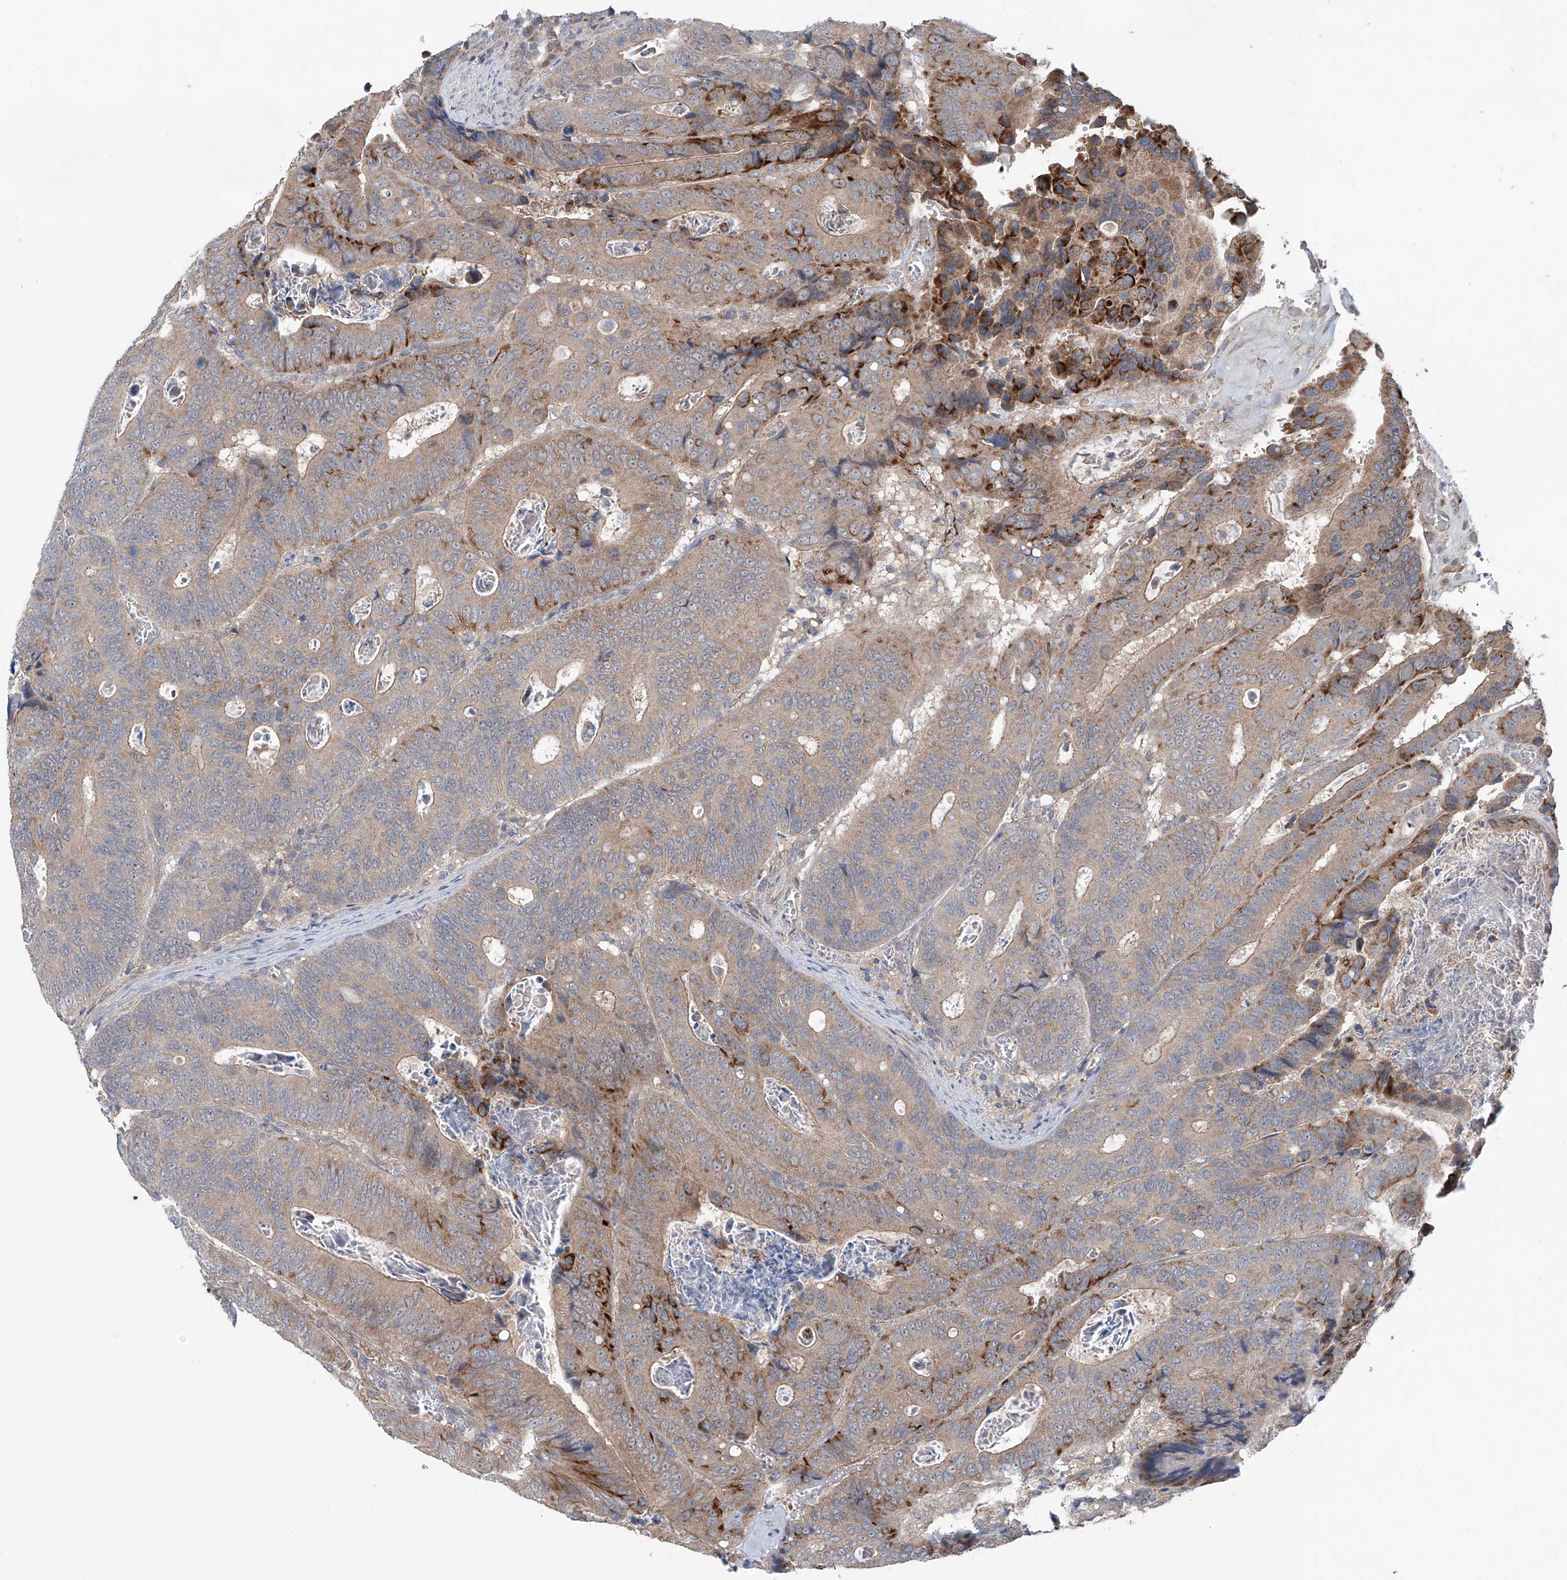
{"staining": {"intensity": "moderate", "quantity": ">75%", "location": "cytoplasmic/membranous"}, "tissue": "colorectal cancer", "cell_type": "Tumor cells", "image_type": "cancer", "snomed": [{"axis": "morphology", "description": "Inflammation, NOS"}, {"axis": "morphology", "description": "Adenocarcinoma, NOS"}, {"axis": "topography", "description": "Colon"}], "caption": "Tumor cells demonstrate medium levels of moderate cytoplasmic/membranous expression in about >75% of cells in human colorectal cancer (adenocarcinoma). (brown staining indicates protein expression, while blue staining denotes nuclei).", "gene": "SIX4", "patient": {"sex": "male", "age": 72}}